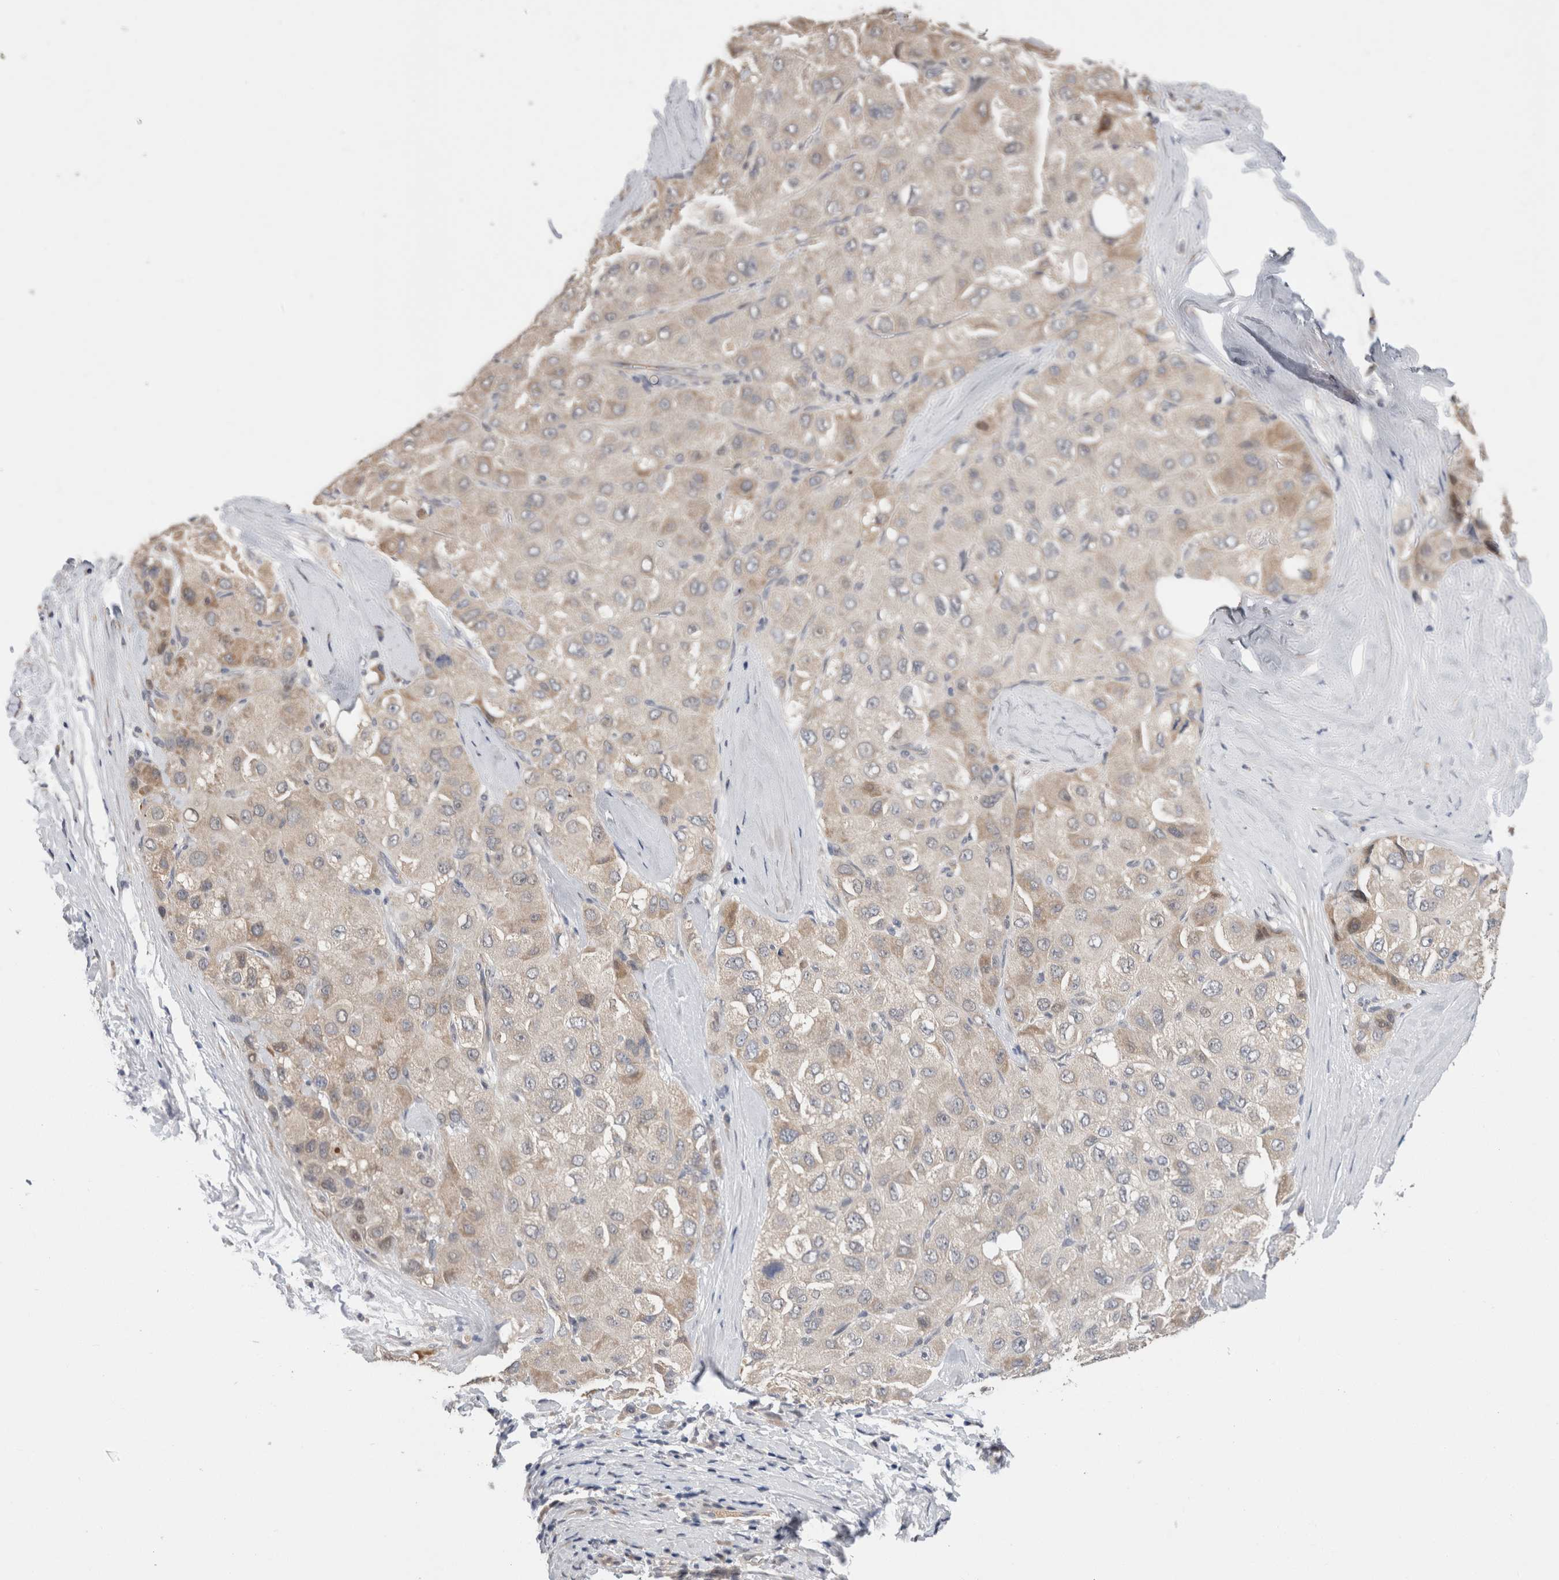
{"staining": {"intensity": "weak", "quantity": "<25%", "location": "cytoplasmic/membranous"}, "tissue": "liver cancer", "cell_type": "Tumor cells", "image_type": "cancer", "snomed": [{"axis": "morphology", "description": "Carcinoma, Hepatocellular, NOS"}, {"axis": "topography", "description": "Liver"}], "caption": "High magnification brightfield microscopy of liver cancer stained with DAB (brown) and counterstained with hematoxylin (blue): tumor cells show no significant positivity. Brightfield microscopy of immunohistochemistry stained with DAB (3,3'-diaminobenzidine) (brown) and hematoxylin (blue), captured at high magnification.", "gene": "CRYBG1", "patient": {"sex": "male", "age": 80}}